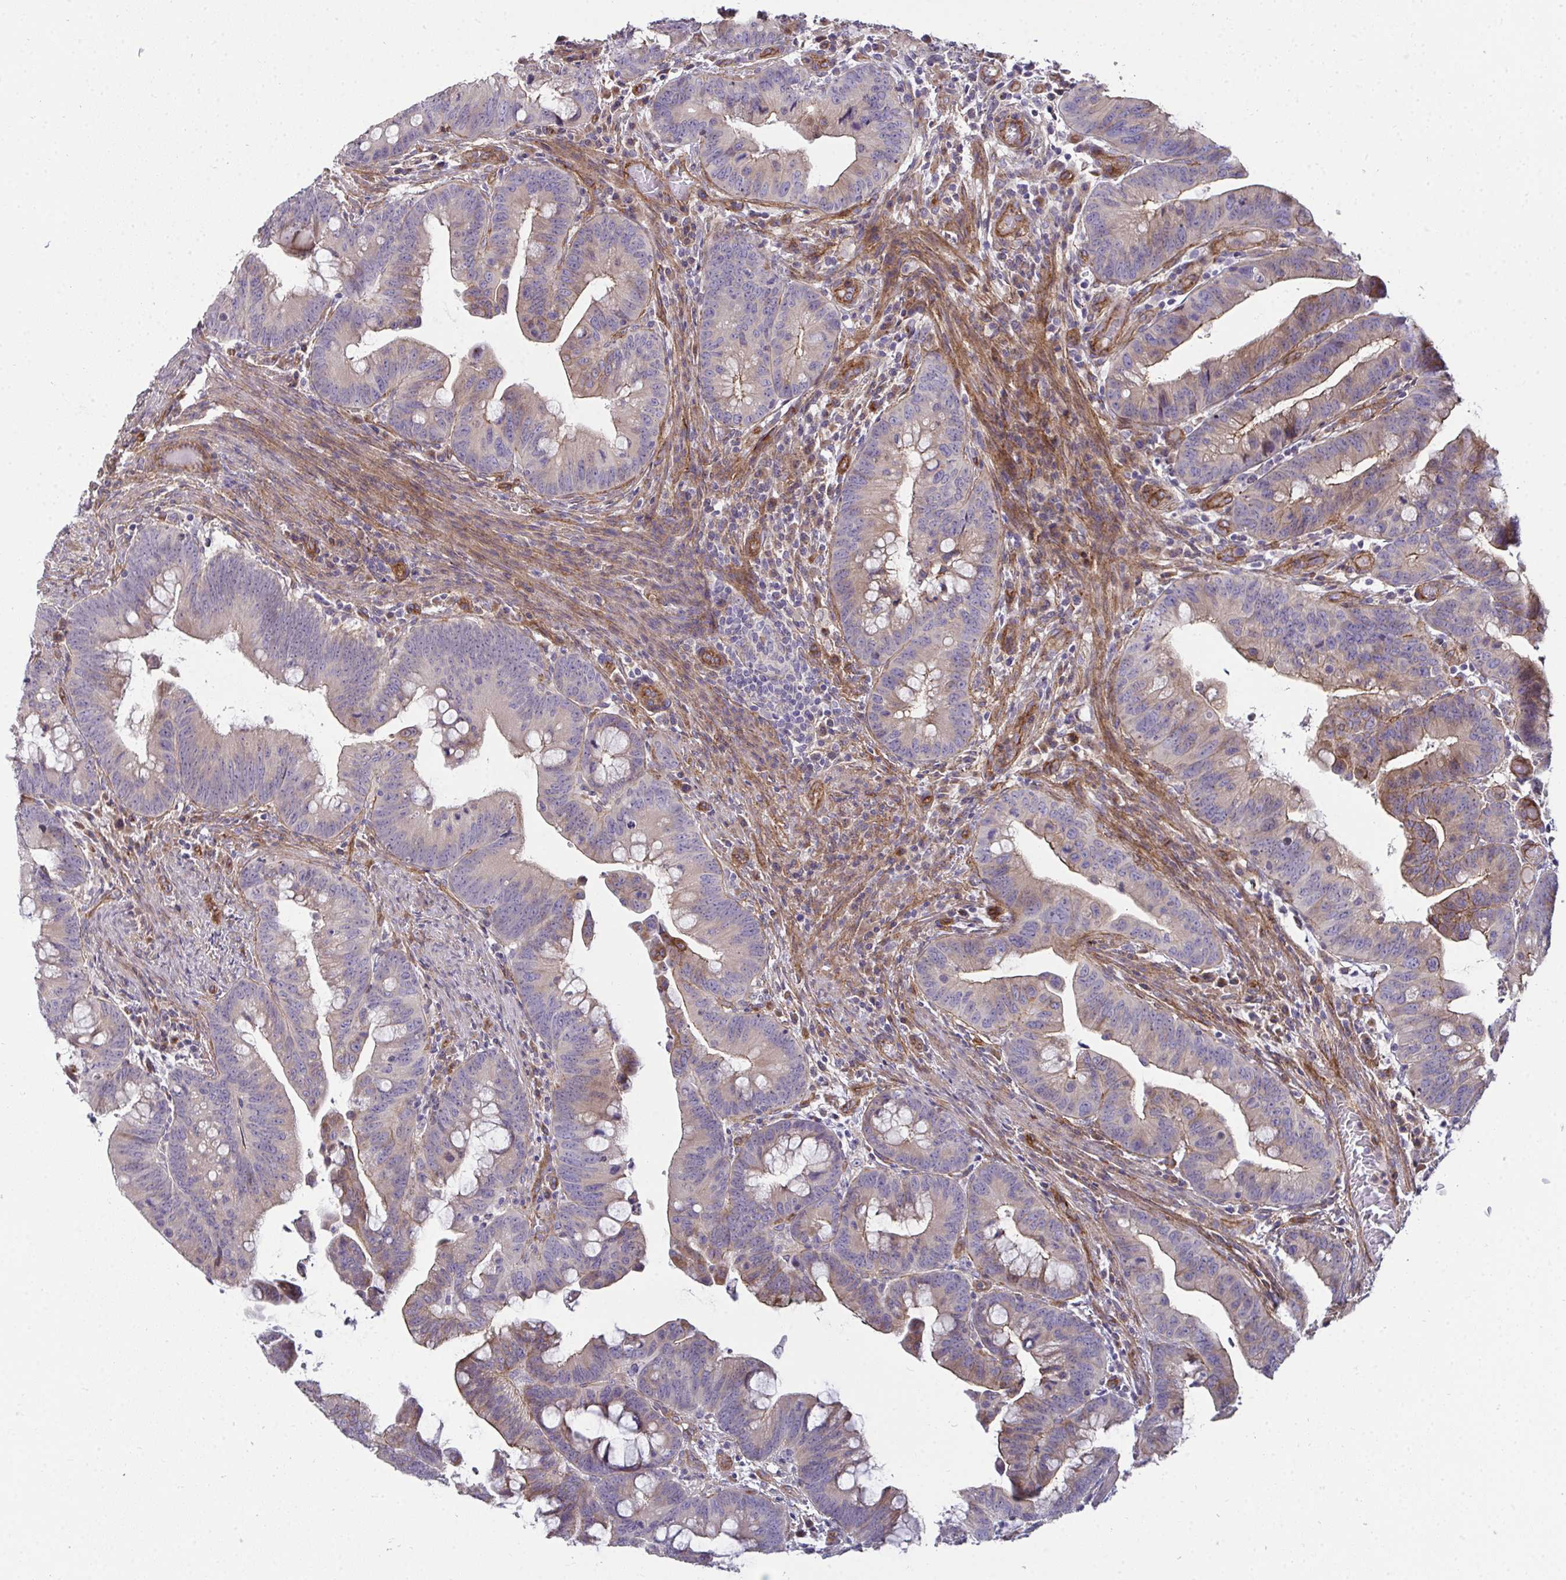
{"staining": {"intensity": "weak", "quantity": ">75%", "location": "cytoplasmic/membranous"}, "tissue": "colorectal cancer", "cell_type": "Tumor cells", "image_type": "cancer", "snomed": [{"axis": "morphology", "description": "Adenocarcinoma, NOS"}, {"axis": "topography", "description": "Colon"}], "caption": "Weak cytoplasmic/membranous expression is appreciated in approximately >75% of tumor cells in colorectal cancer (adenocarcinoma).", "gene": "SH2D1B", "patient": {"sex": "male", "age": 62}}